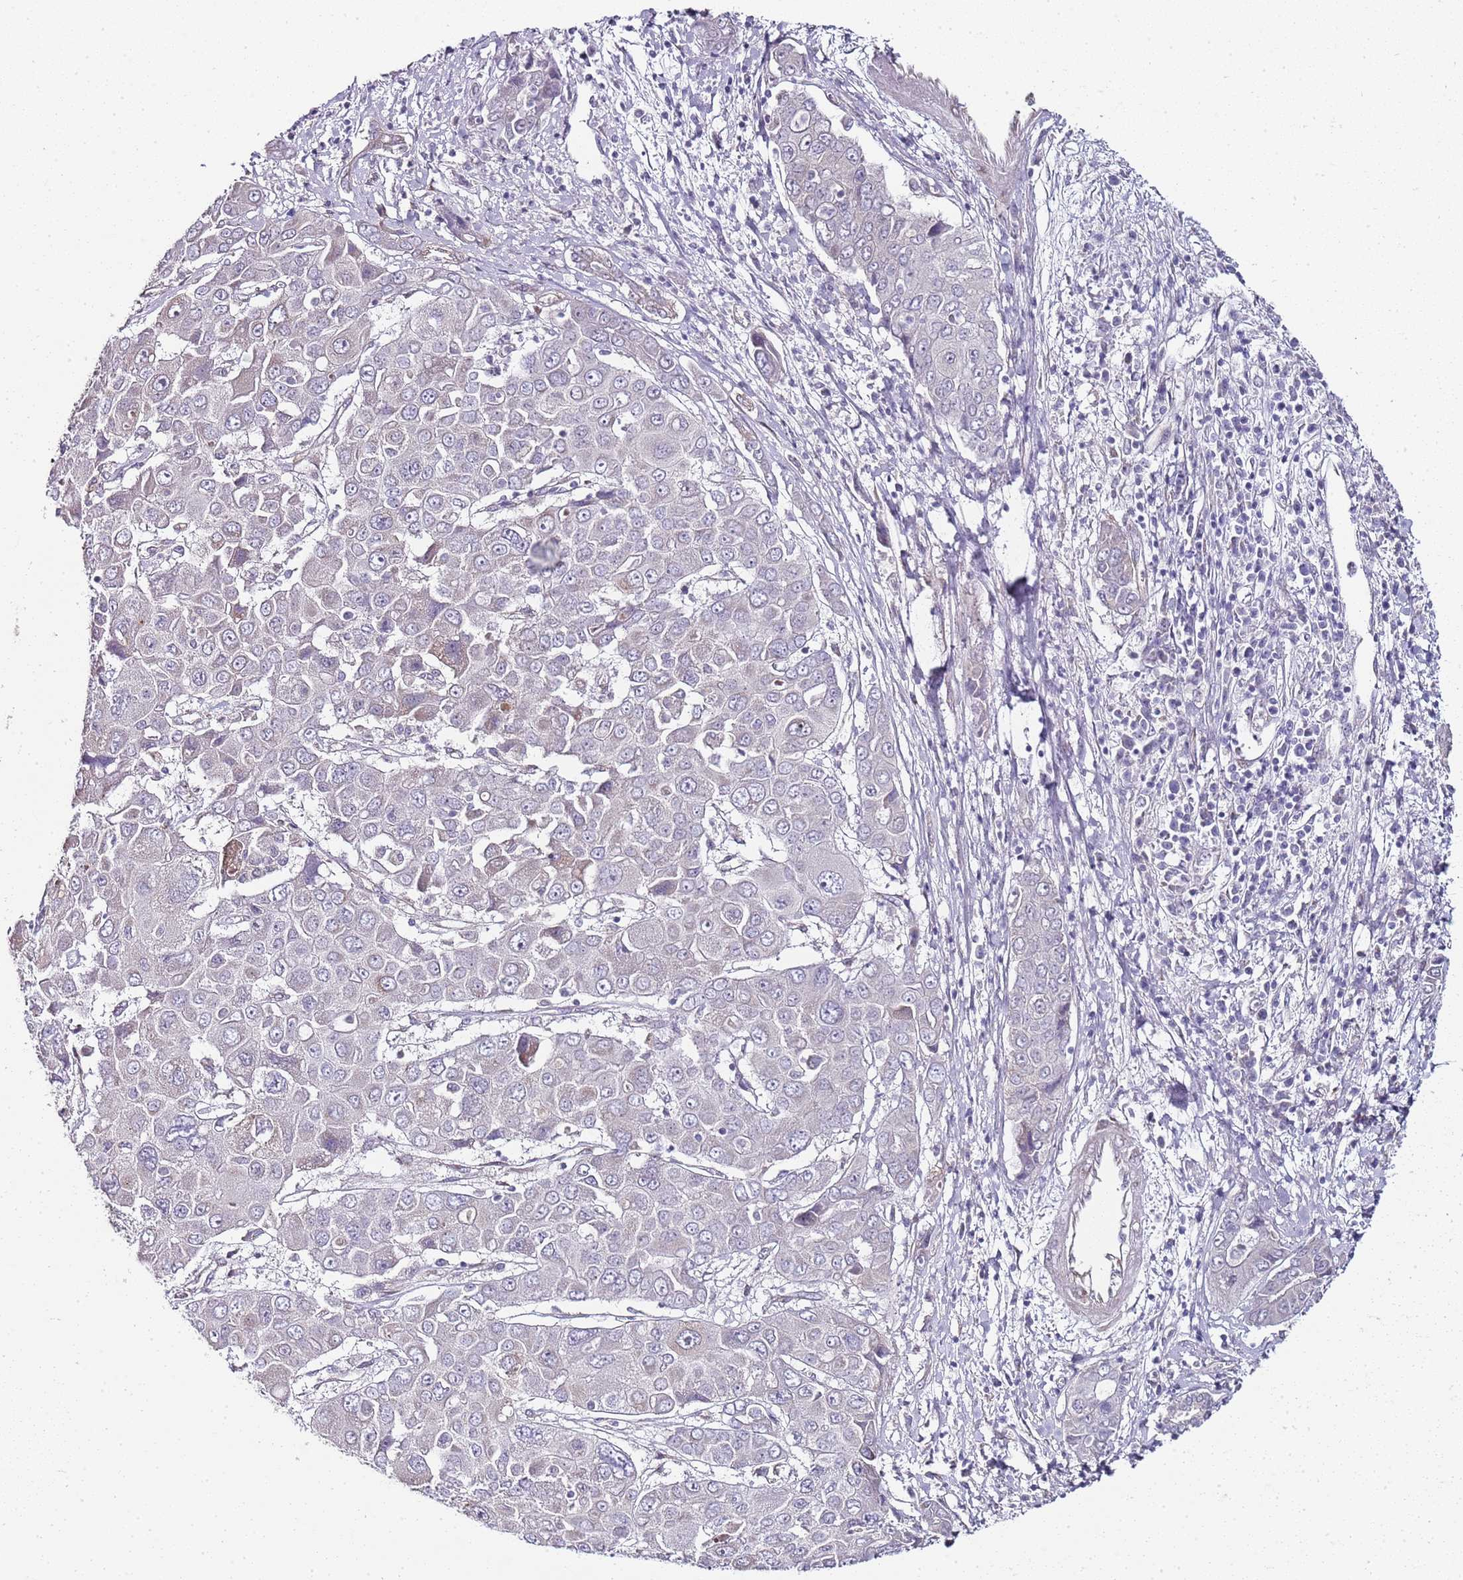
{"staining": {"intensity": "negative", "quantity": "none", "location": "none"}, "tissue": "liver cancer", "cell_type": "Tumor cells", "image_type": "cancer", "snomed": [{"axis": "morphology", "description": "Cholangiocarcinoma"}, {"axis": "topography", "description": "Liver"}], "caption": "The micrograph exhibits no significant positivity in tumor cells of cholangiocarcinoma (liver). Nuclei are stained in blue.", "gene": "TBC1D9", "patient": {"sex": "male", "age": 67}}